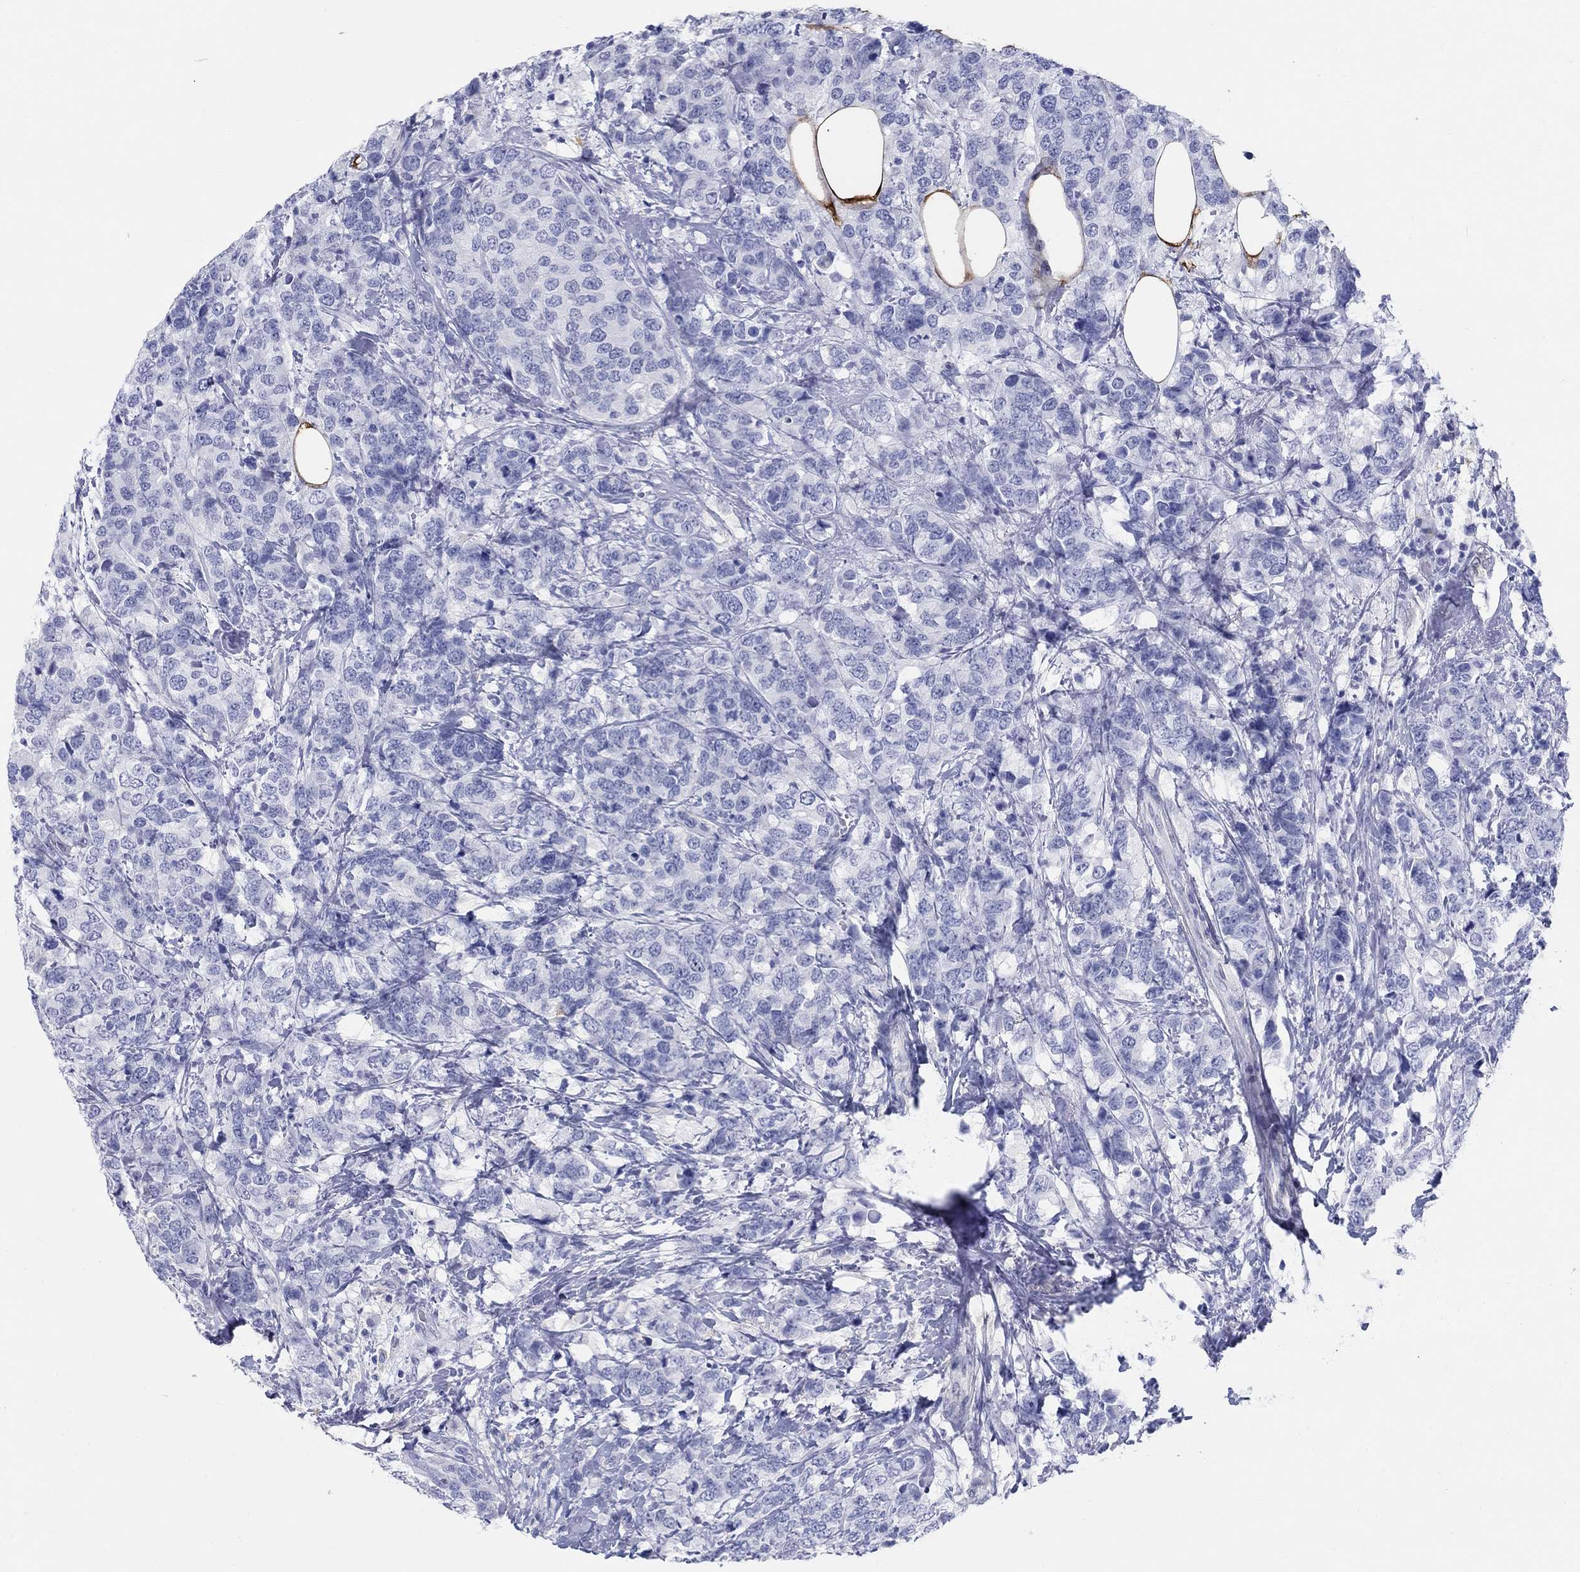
{"staining": {"intensity": "negative", "quantity": "none", "location": "none"}, "tissue": "breast cancer", "cell_type": "Tumor cells", "image_type": "cancer", "snomed": [{"axis": "morphology", "description": "Lobular carcinoma"}, {"axis": "topography", "description": "Breast"}], "caption": "Breast lobular carcinoma was stained to show a protein in brown. There is no significant expression in tumor cells.", "gene": "AKR1C2", "patient": {"sex": "female", "age": 59}}